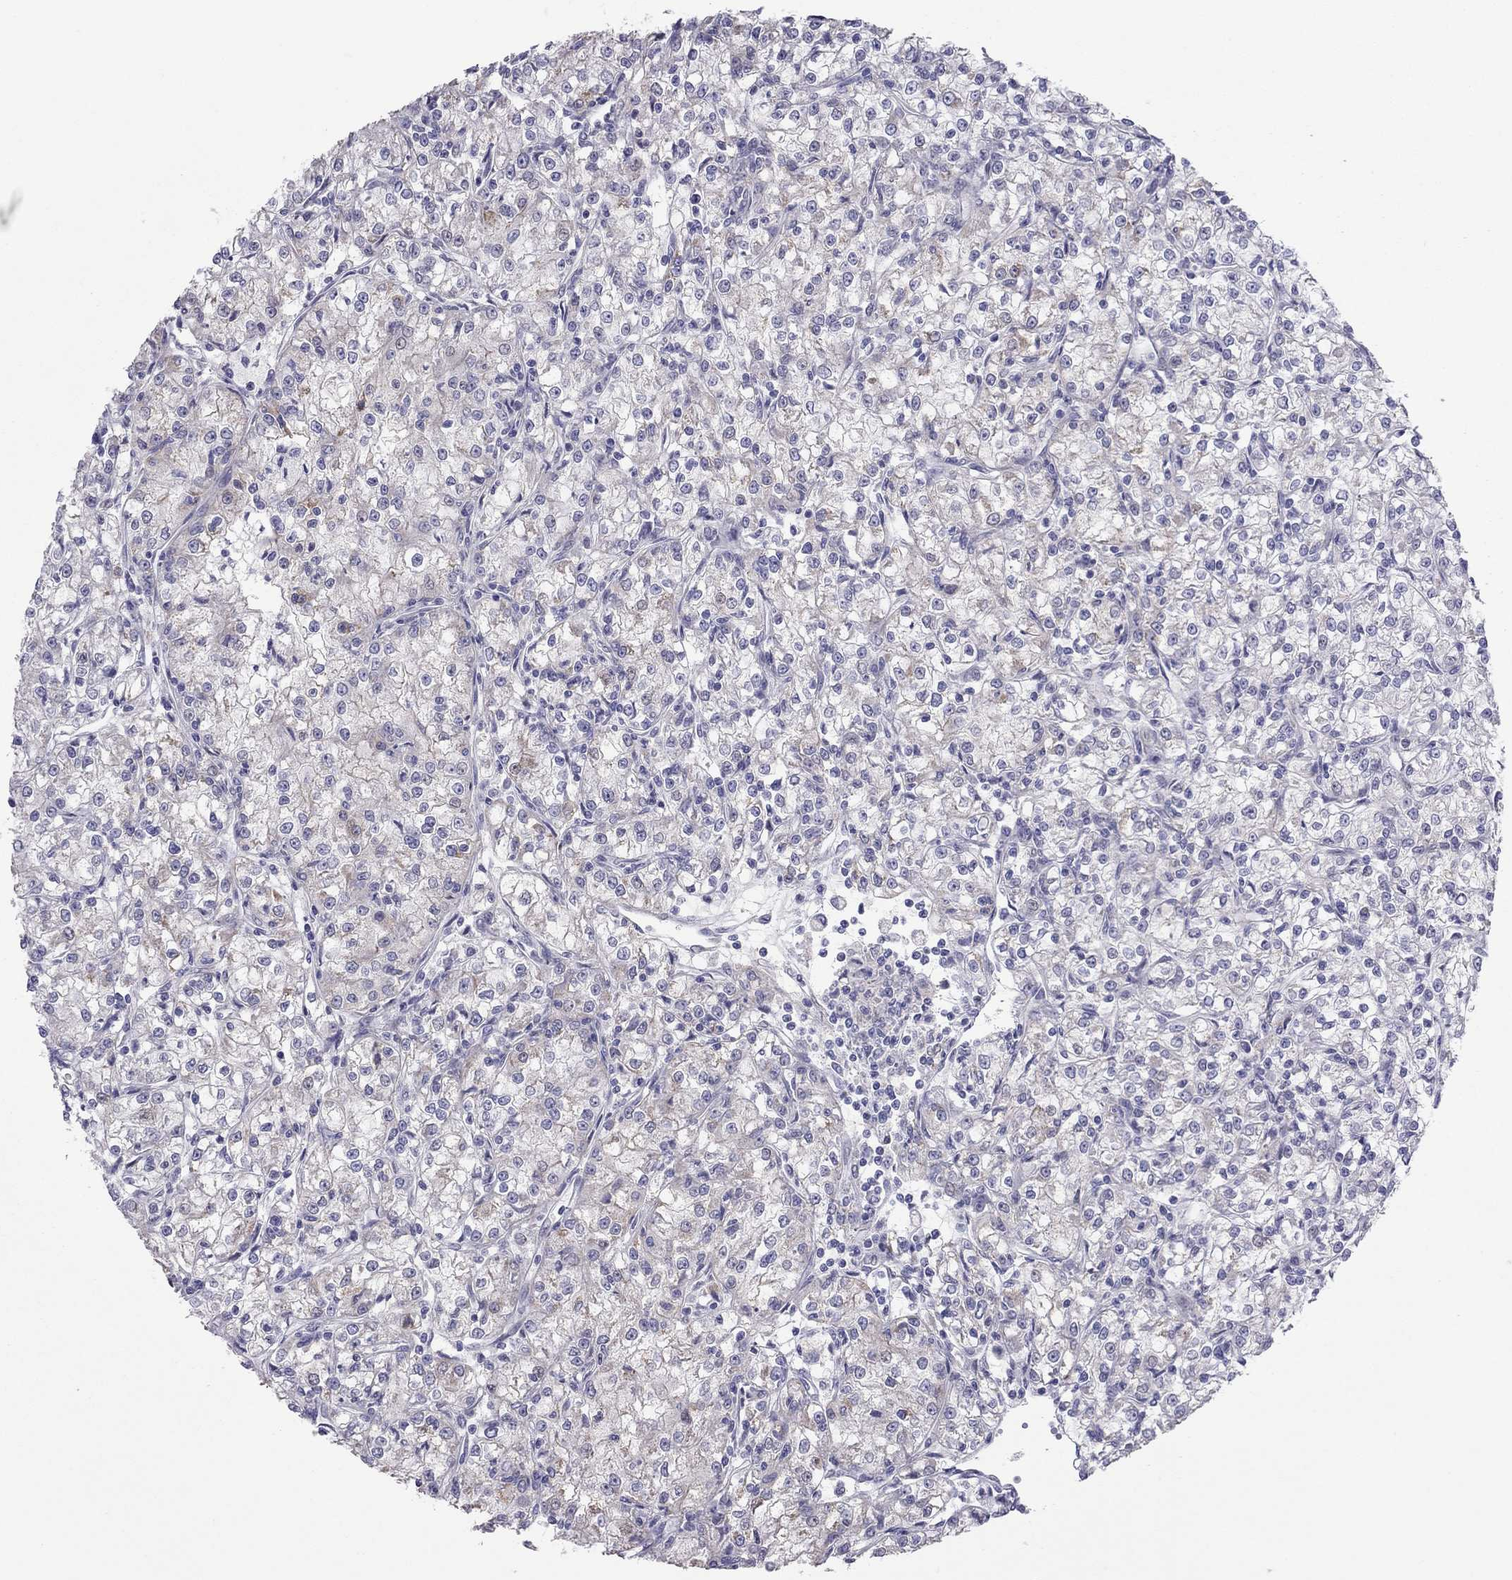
{"staining": {"intensity": "negative", "quantity": "none", "location": "none"}, "tissue": "renal cancer", "cell_type": "Tumor cells", "image_type": "cancer", "snomed": [{"axis": "morphology", "description": "Adenocarcinoma, NOS"}, {"axis": "topography", "description": "Kidney"}], "caption": "A micrograph of human renal adenocarcinoma is negative for staining in tumor cells.", "gene": "SYTL2", "patient": {"sex": "female", "age": 59}}